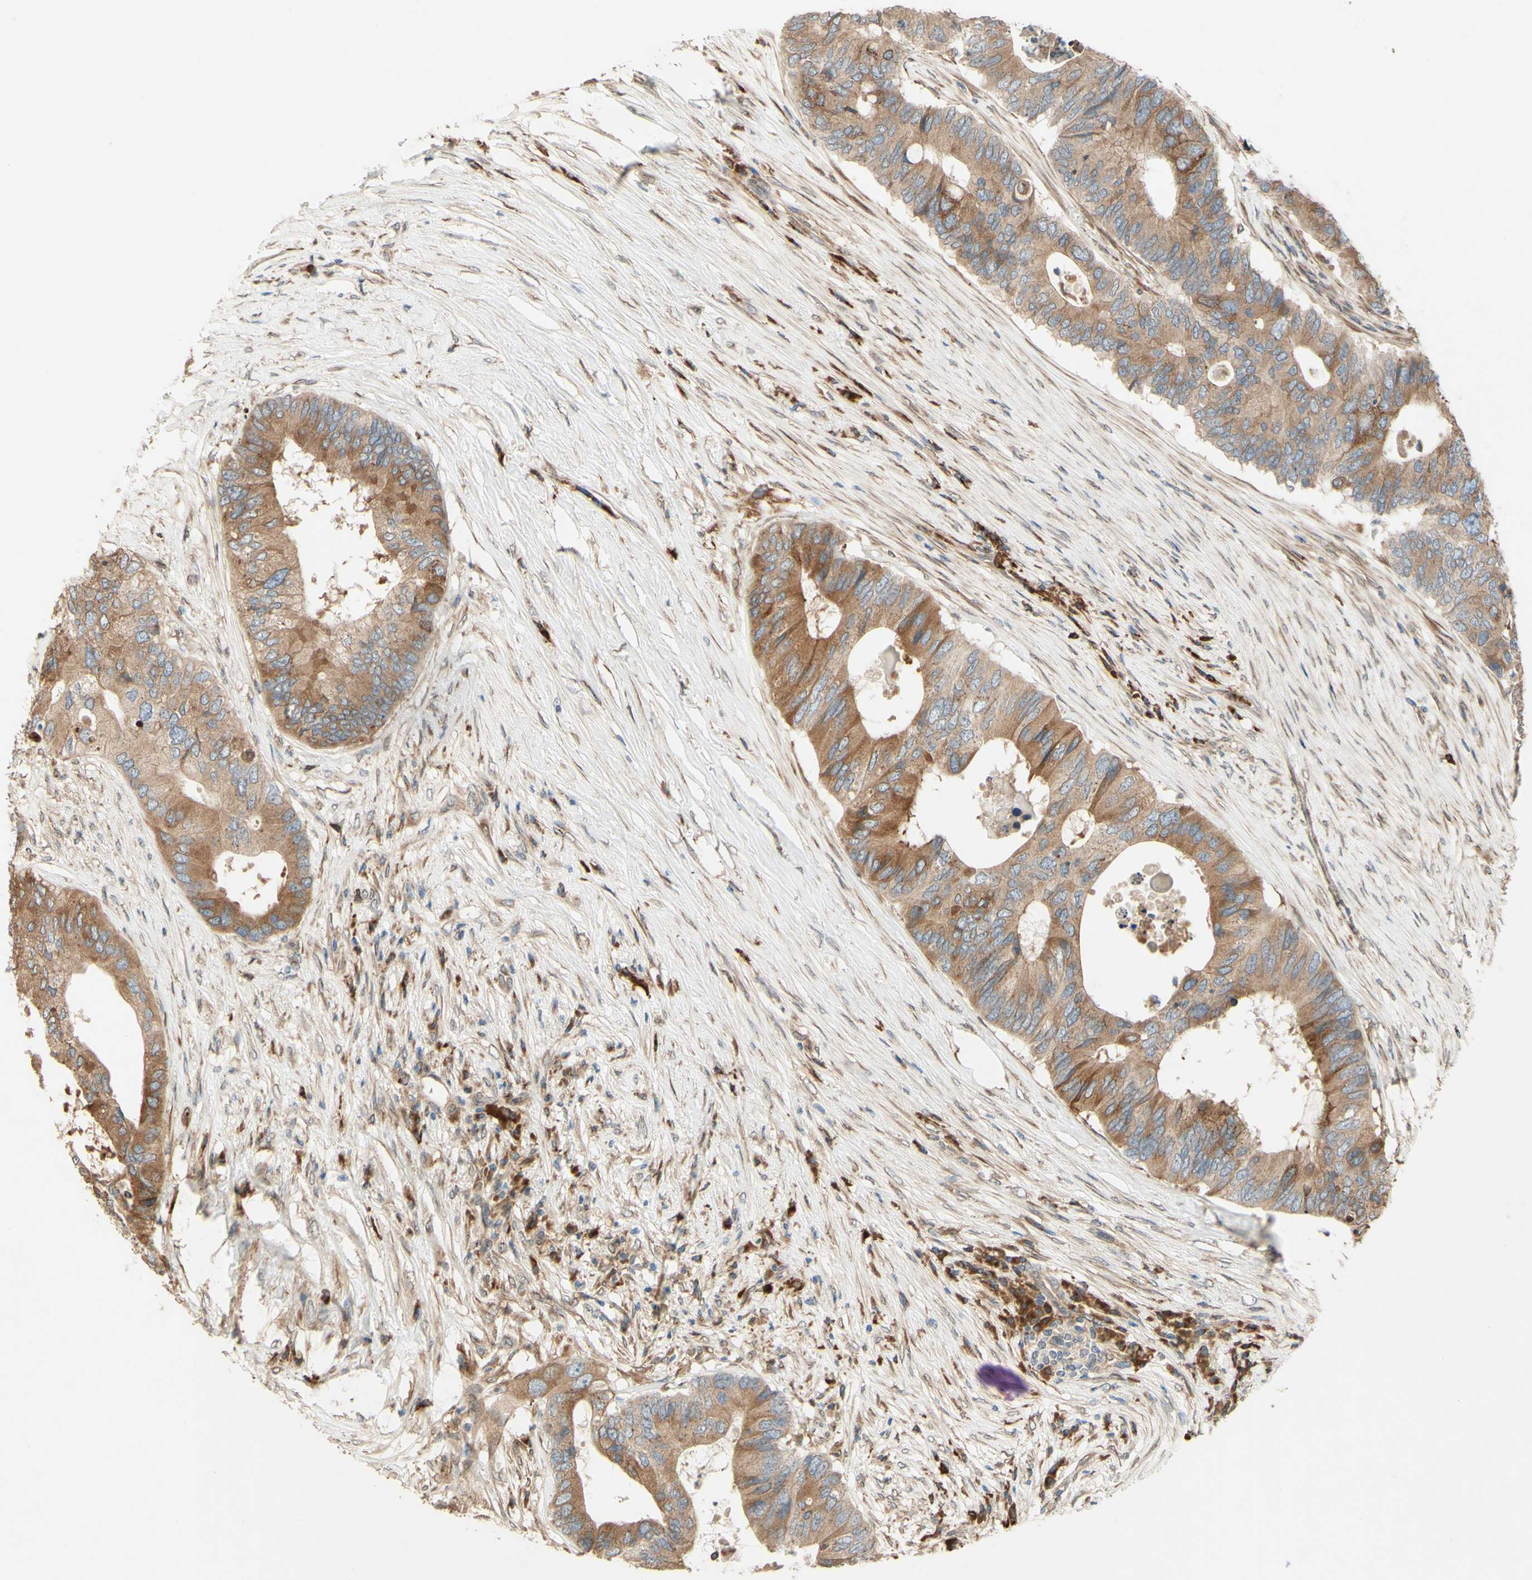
{"staining": {"intensity": "moderate", "quantity": "25%-75%", "location": "cytoplasmic/membranous"}, "tissue": "colorectal cancer", "cell_type": "Tumor cells", "image_type": "cancer", "snomed": [{"axis": "morphology", "description": "Adenocarcinoma, NOS"}, {"axis": "topography", "description": "Colon"}], "caption": "High-power microscopy captured an immunohistochemistry (IHC) micrograph of colorectal cancer (adenocarcinoma), revealing moderate cytoplasmic/membranous positivity in about 25%-75% of tumor cells.", "gene": "PTPRU", "patient": {"sex": "male", "age": 71}}